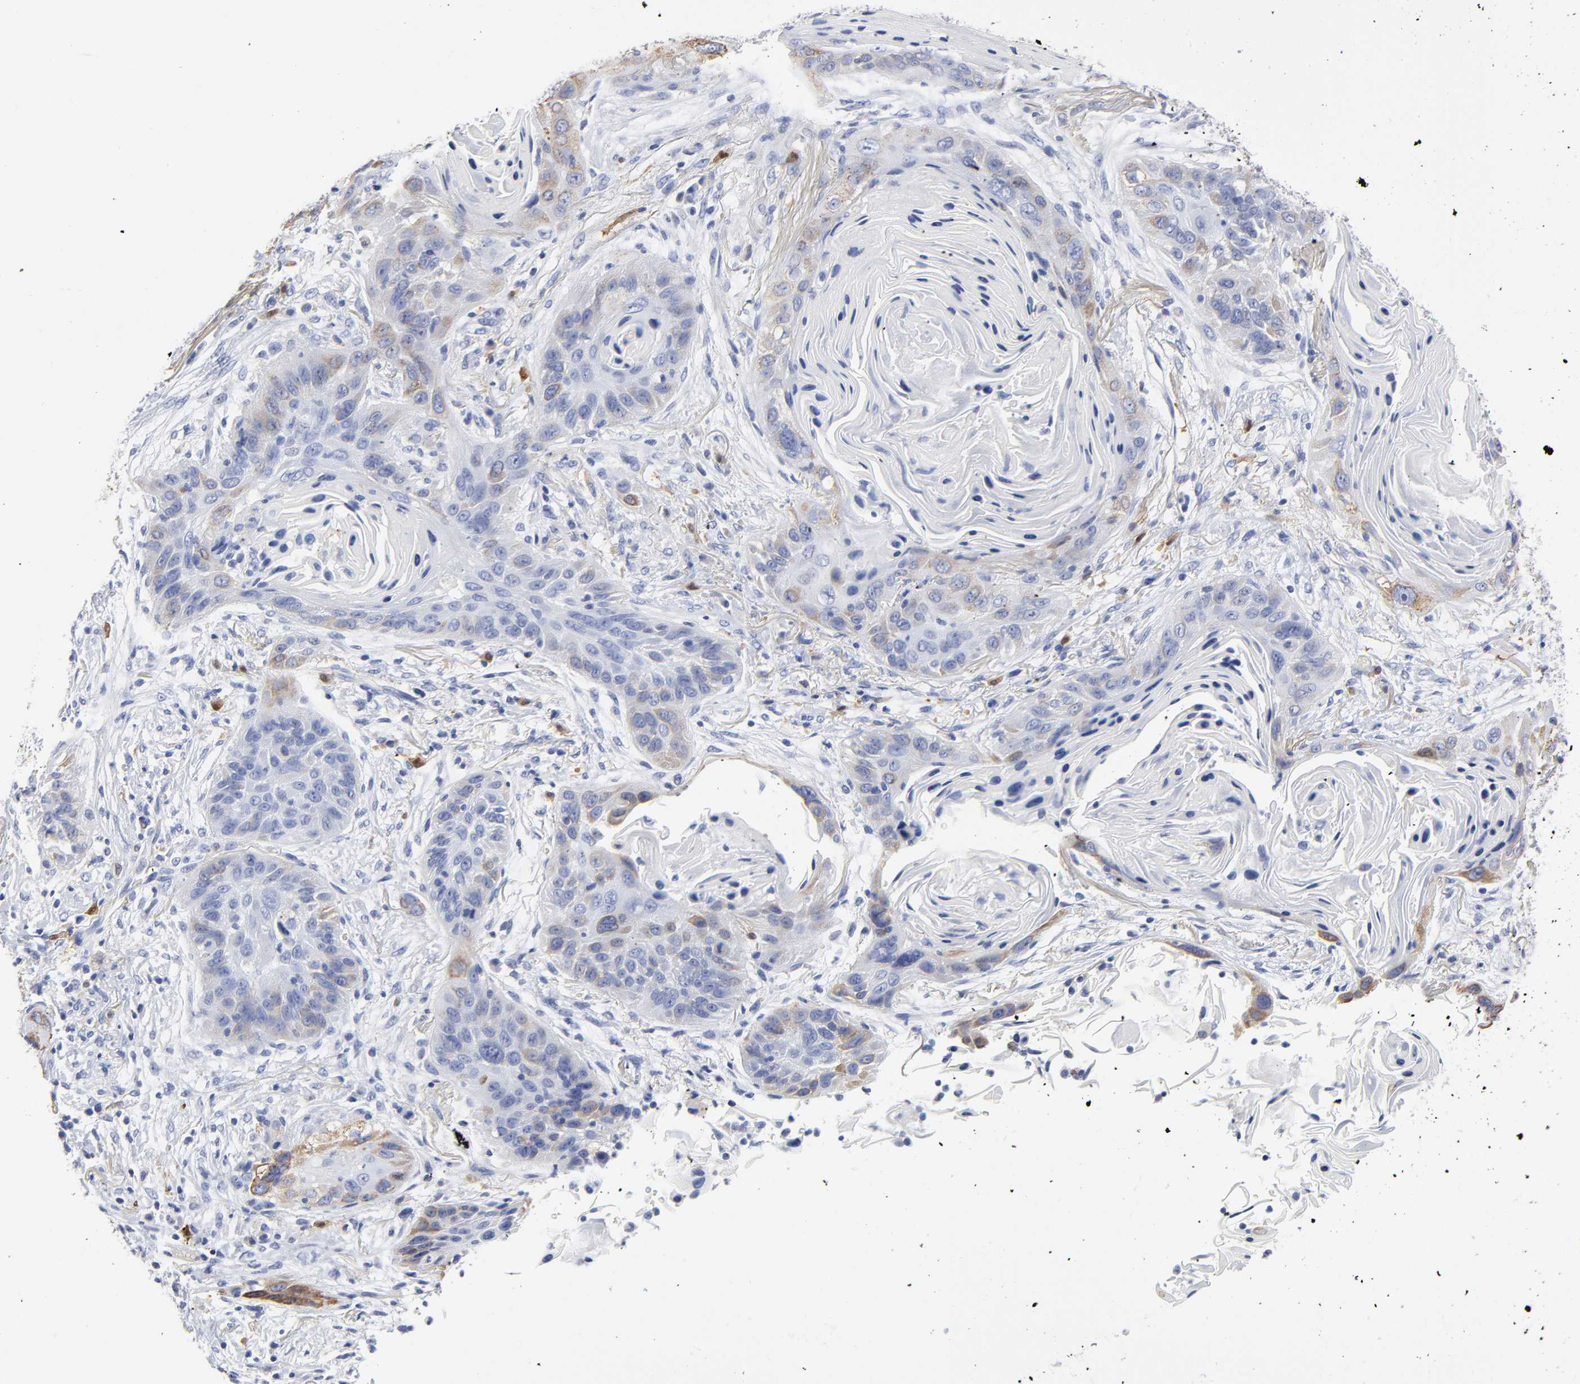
{"staining": {"intensity": "negative", "quantity": "none", "location": "none"}, "tissue": "lung cancer", "cell_type": "Tumor cells", "image_type": "cancer", "snomed": [{"axis": "morphology", "description": "Squamous cell carcinoma, NOS"}, {"axis": "topography", "description": "Lung"}], "caption": "This photomicrograph is of lung squamous cell carcinoma stained with immunohistochemistry (IHC) to label a protein in brown with the nuclei are counter-stained blue. There is no positivity in tumor cells.", "gene": "PTP4A1", "patient": {"sex": "female", "age": 67}}